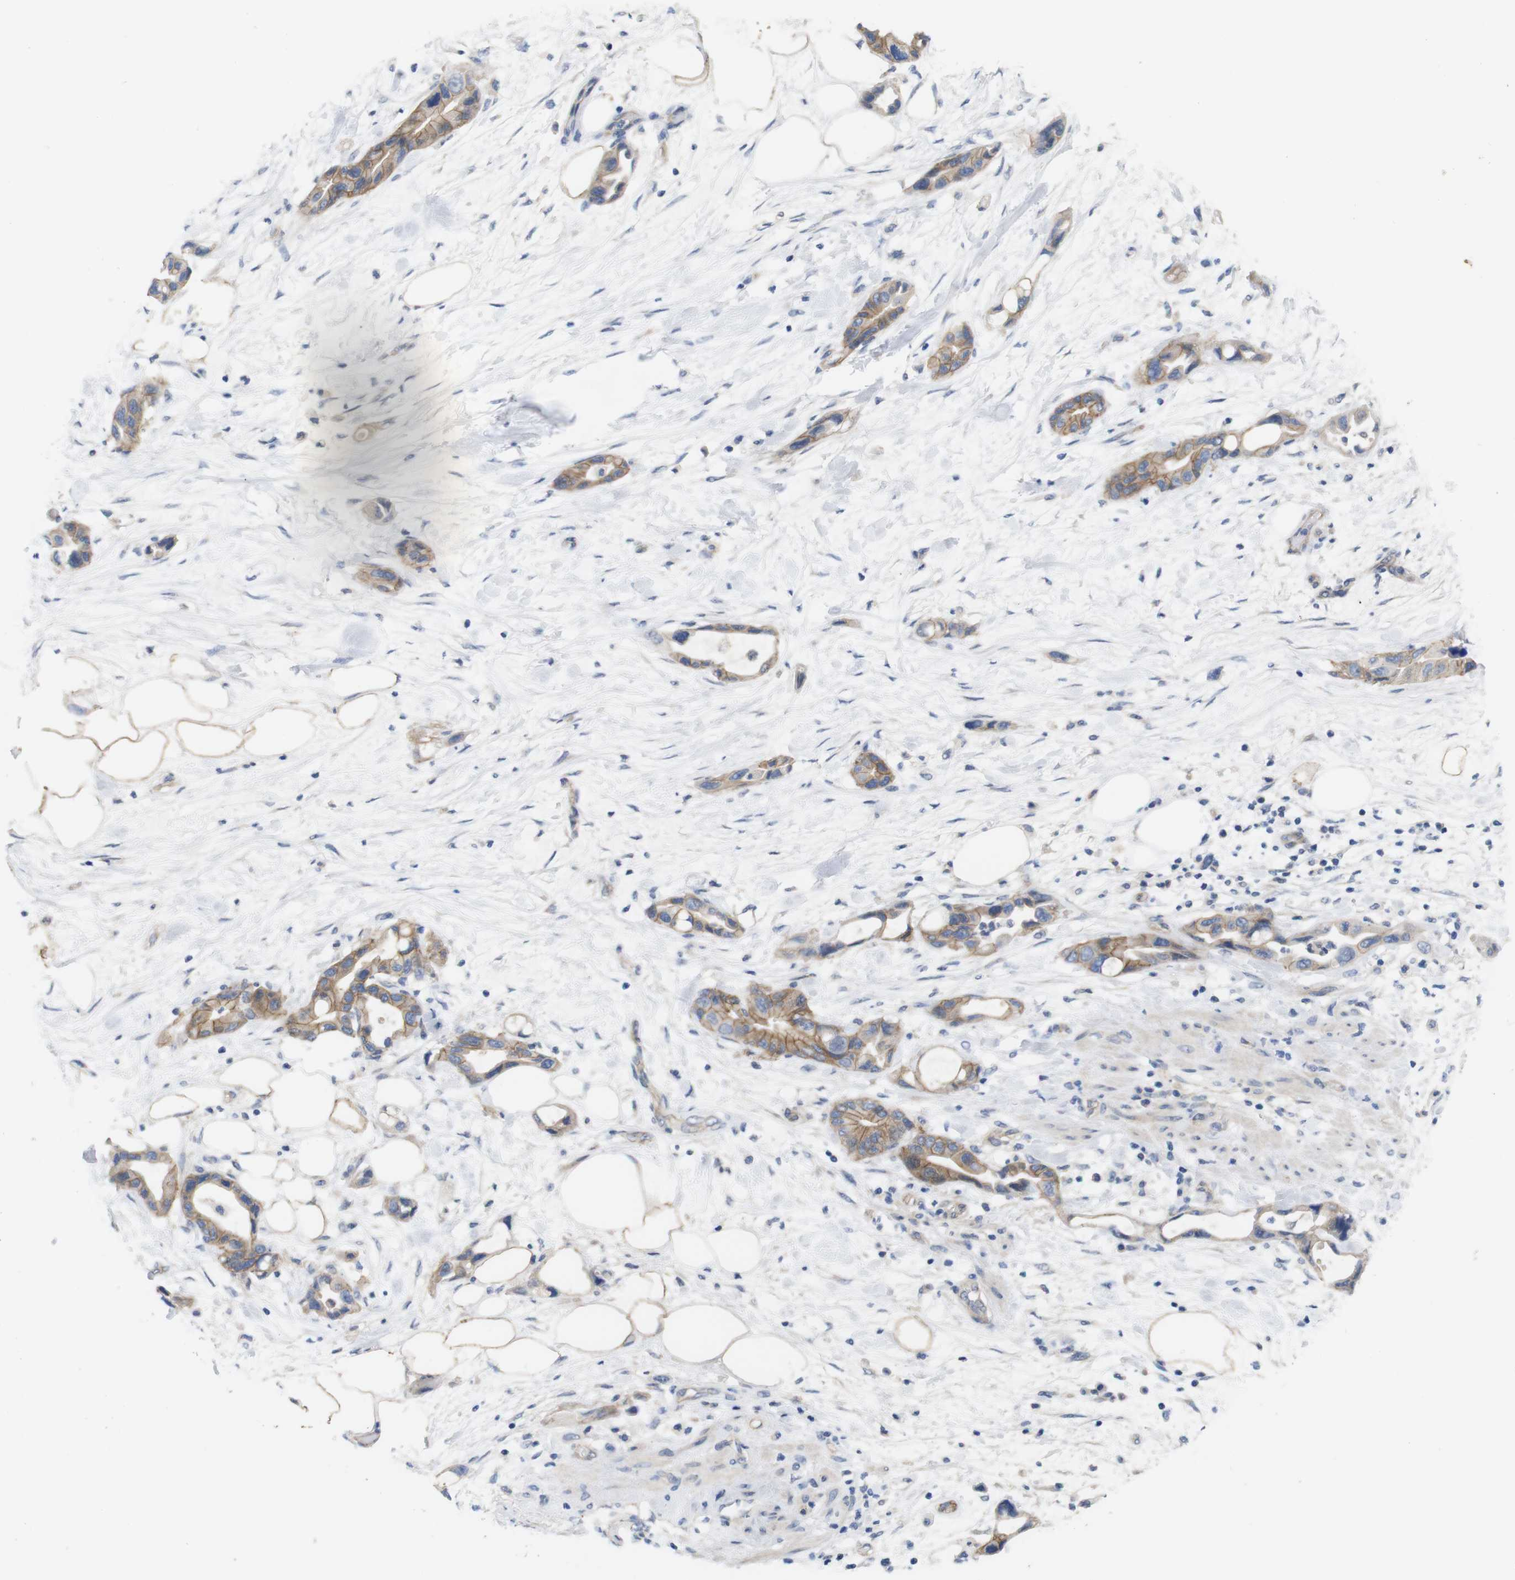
{"staining": {"intensity": "moderate", "quantity": ">75%", "location": "cytoplasmic/membranous"}, "tissue": "pancreatic cancer", "cell_type": "Tumor cells", "image_type": "cancer", "snomed": [{"axis": "morphology", "description": "Adenocarcinoma, NOS"}, {"axis": "topography", "description": "Pancreas"}], "caption": "Immunohistochemistry (DAB) staining of human pancreatic cancer exhibits moderate cytoplasmic/membranous protein expression in about >75% of tumor cells.", "gene": "KIDINS220", "patient": {"sex": "female", "age": 57}}